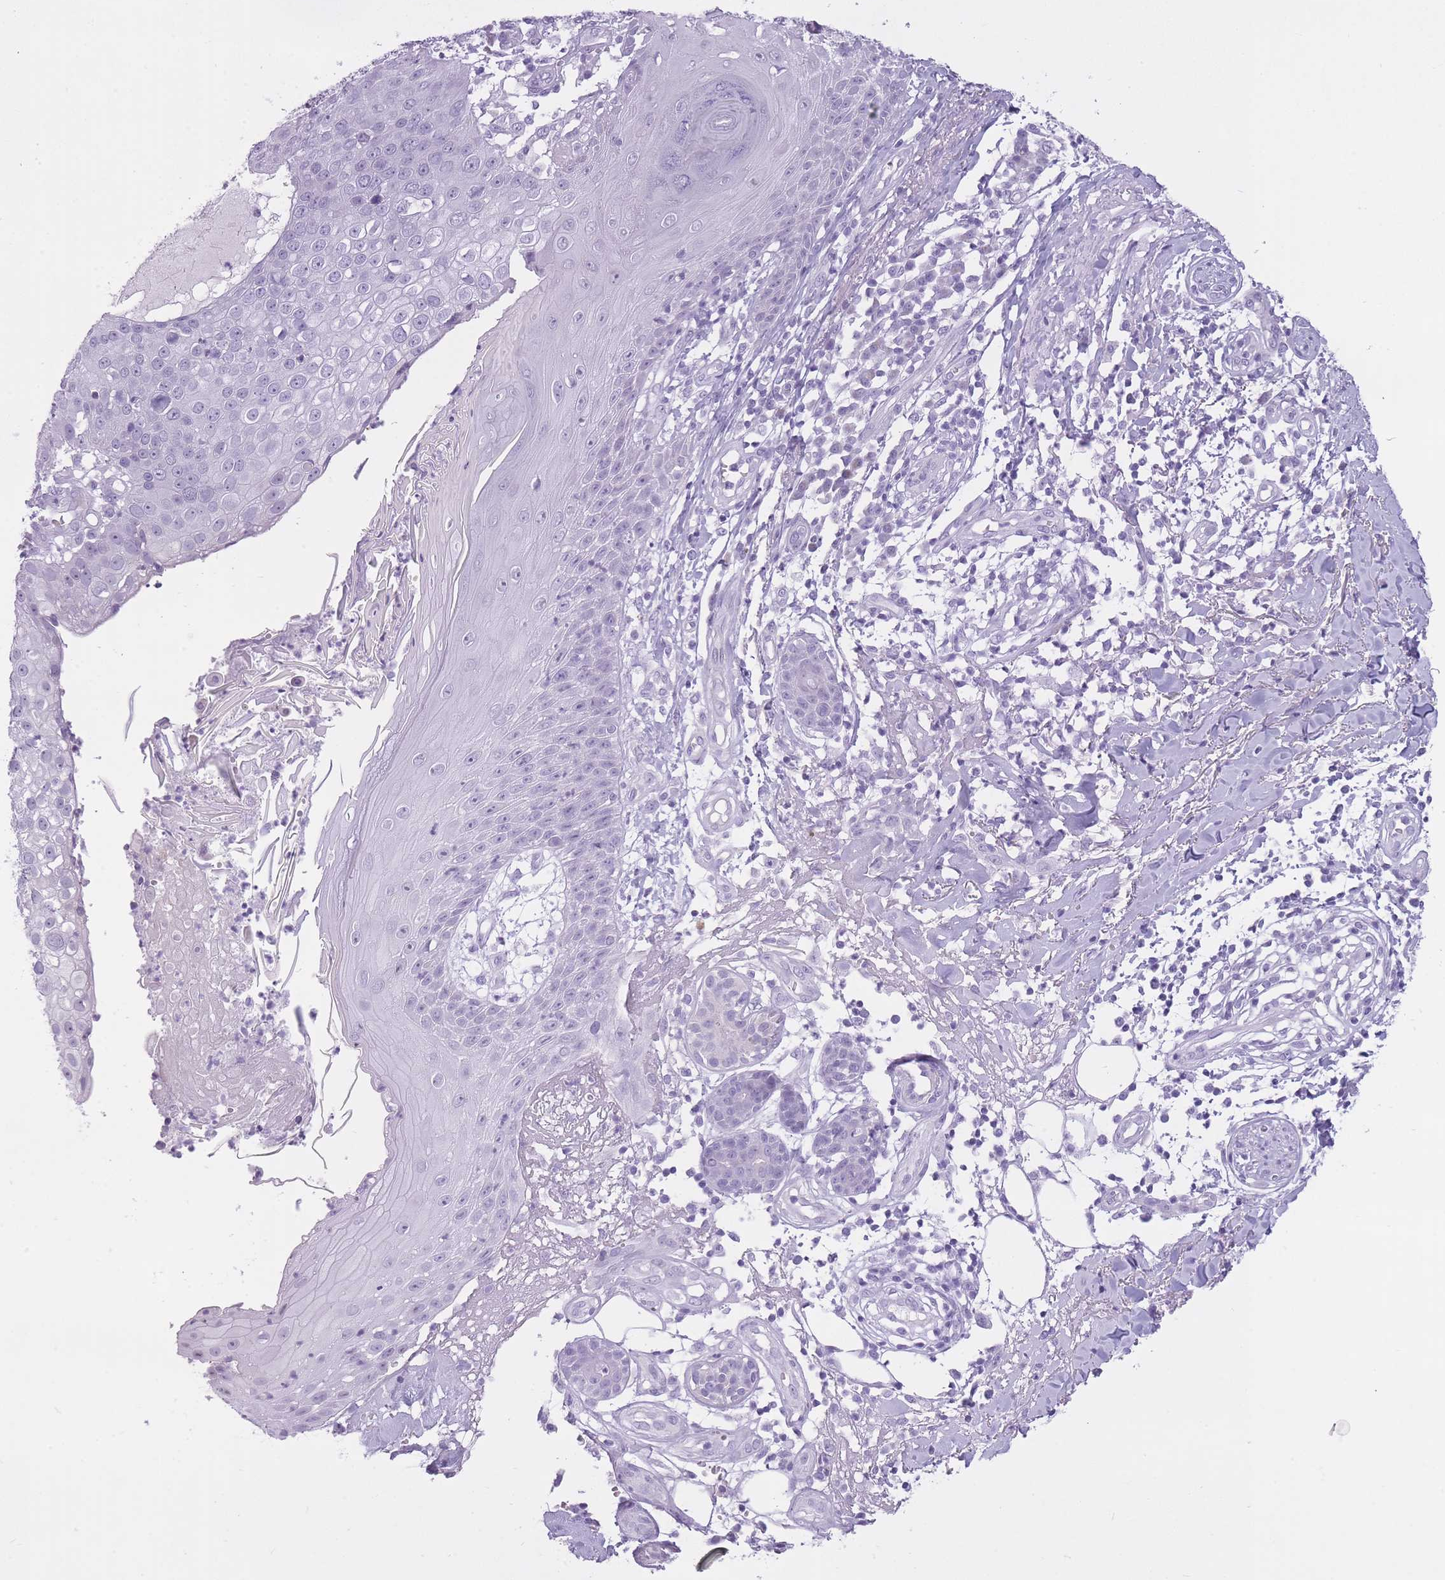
{"staining": {"intensity": "negative", "quantity": "none", "location": "none"}, "tissue": "skin cancer", "cell_type": "Tumor cells", "image_type": "cancer", "snomed": [{"axis": "morphology", "description": "Squamous cell carcinoma, NOS"}, {"axis": "topography", "description": "Skin"}], "caption": "Human squamous cell carcinoma (skin) stained for a protein using immunohistochemistry (IHC) displays no expression in tumor cells.", "gene": "GOLGA6D", "patient": {"sex": "male", "age": 71}}